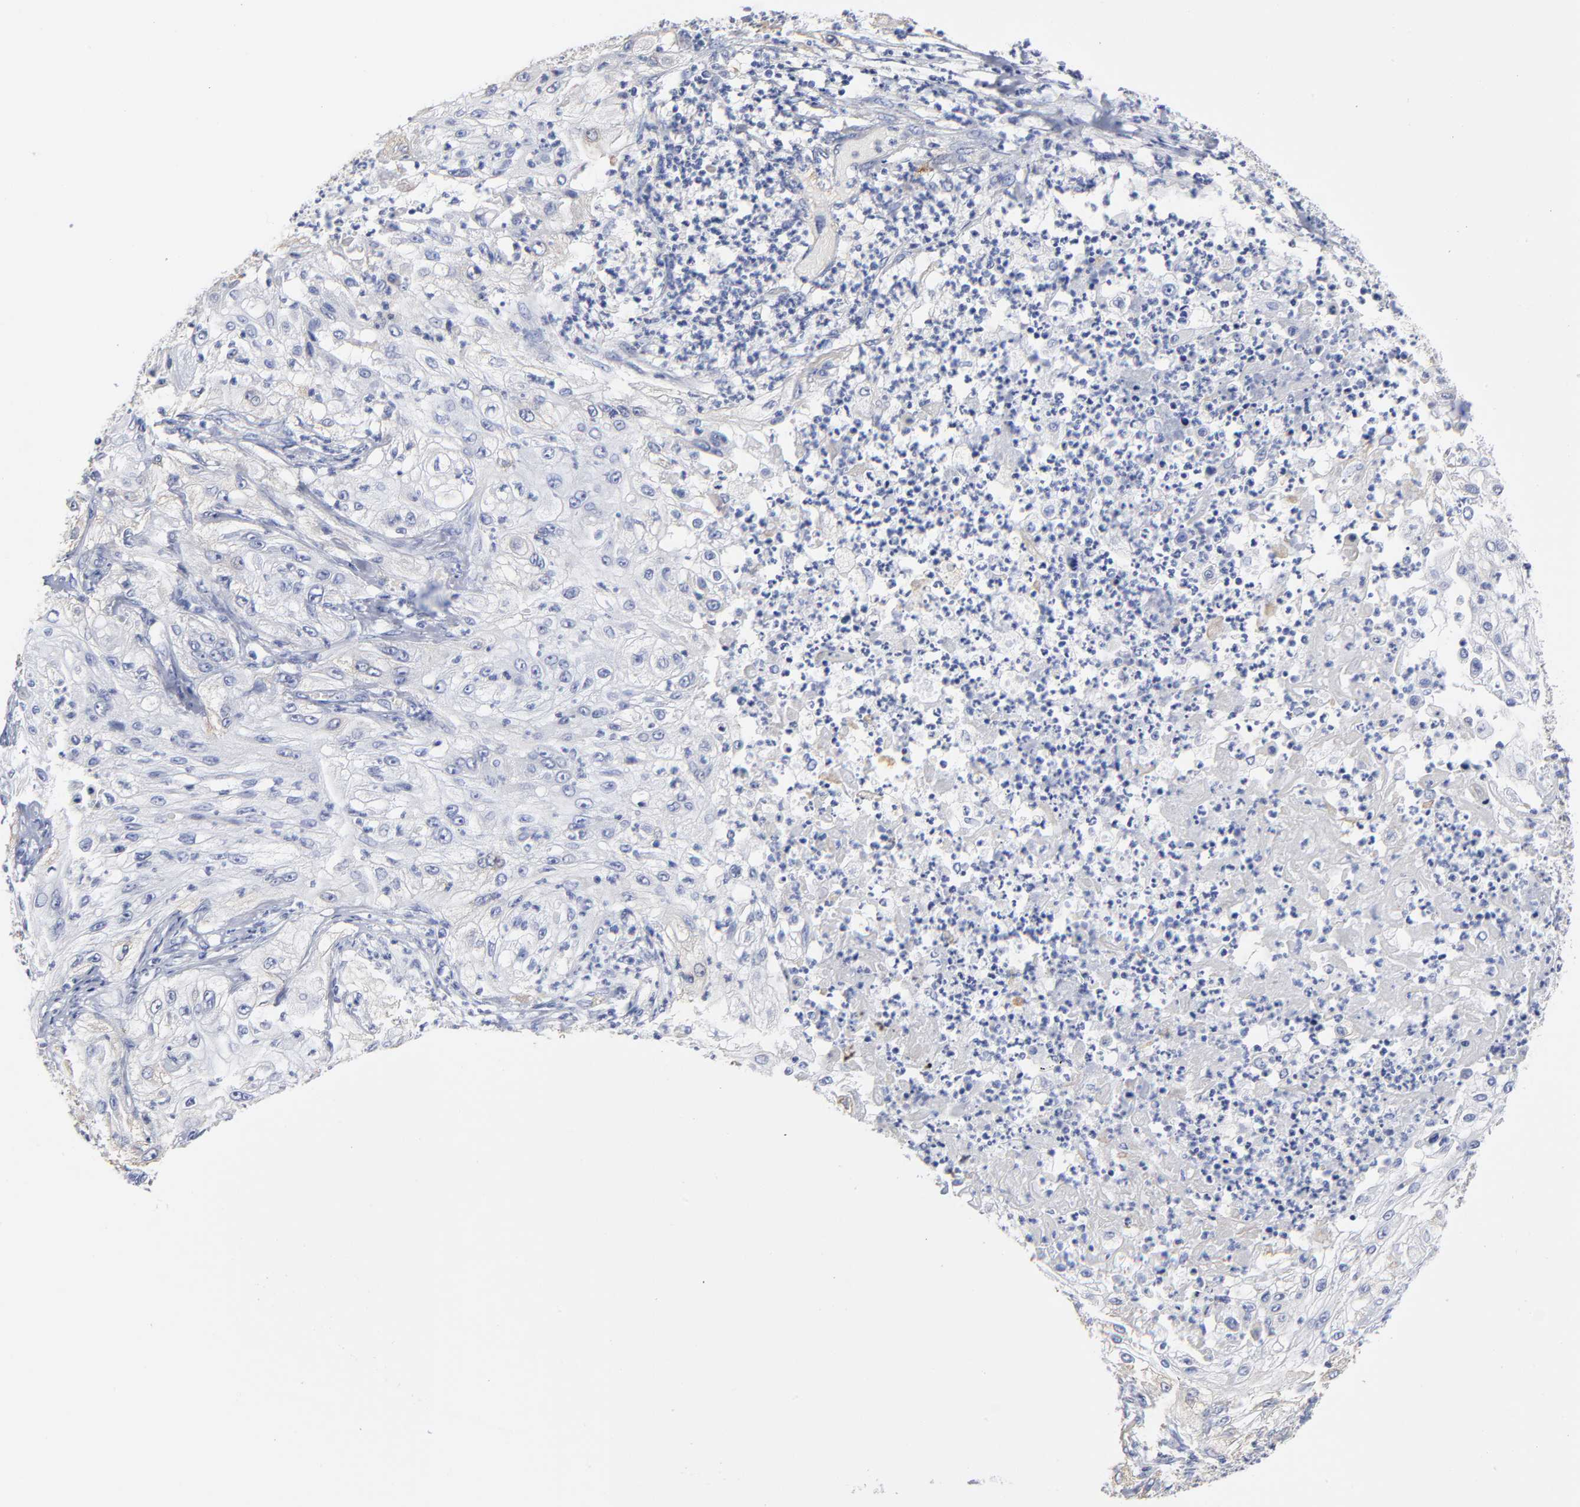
{"staining": {"intensity": "negative", "quantity": "none", "location": "none"}, "tissue": "lung cancer", "cell_type": "Tumor cells", "image_type": "cancer", "snomed": [{"axis": "morphology", "description": "Inflammation, NOS"}, {"axis": "morphology", "description": "Squamous cell carcinoma, NOS"}, {"axis": "topography", "description": "Lymph node"}, {"axis": "topography", "description": "Soft tissue"}, {"axis": "topography", "description": "Lung"}], "caption": "High magnification brightfield microscopy of lung cancer (squamous cell carcinoma) stained with DAB (brown) and counterstained with hematoxylin (blue): tumor cells show no significant staining.", "gene": "PTP4A1", "patient": {"sex": "male", "age": 66}}